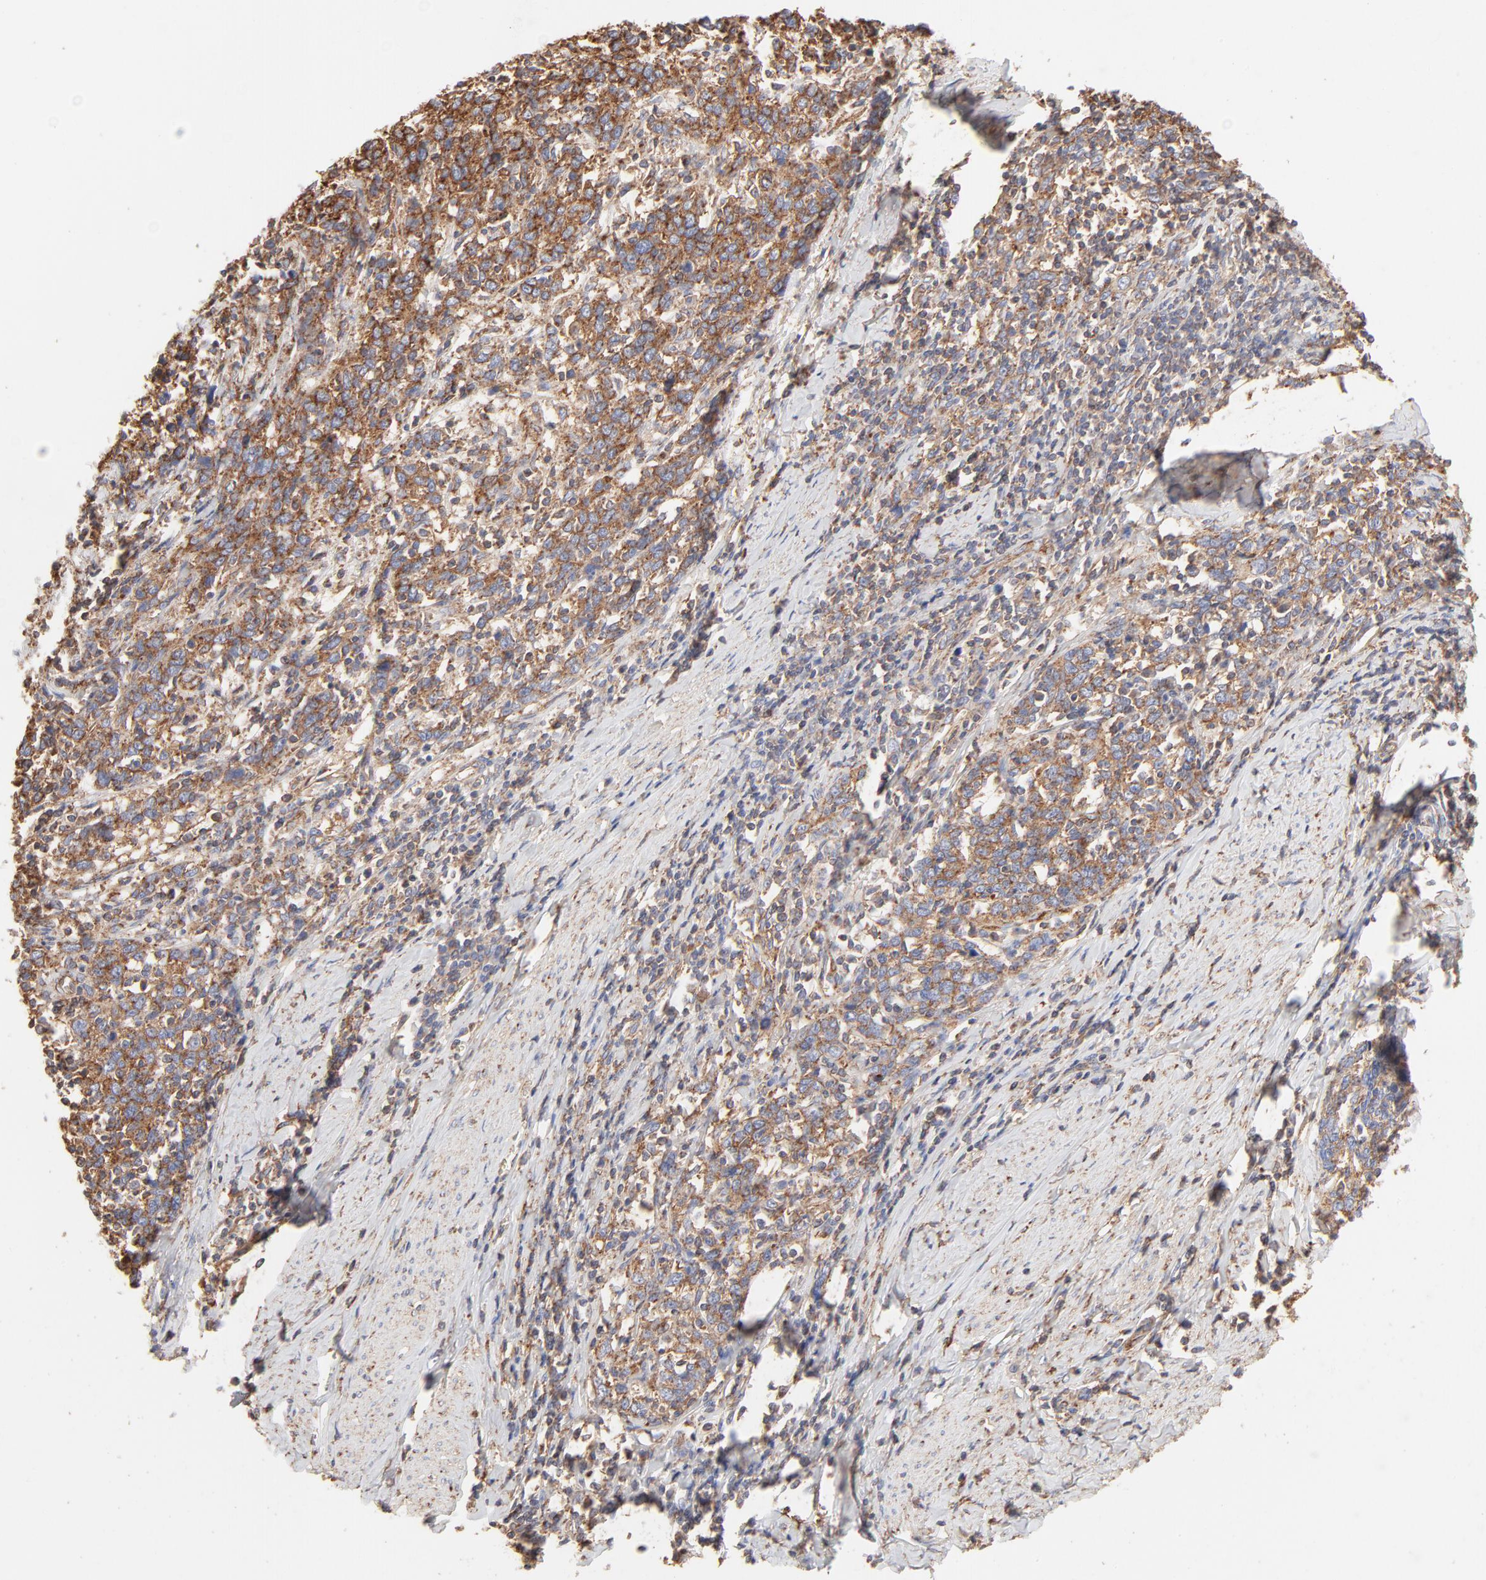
{"staining": {"intensity": "moderate", "quantity": ">75%", "location": "cytoplasmic/membranous"}, "tissue": "cervical cancer", "cell_type": "Tumor cells", "image_type": "cancer", "snomed": [{"axis": "morphology", "description": "Squamous cell carcinoma, NOS"}, {"axis": "topography", "description": "Cervix"}], "caption": "A brown stain highlights moderate cytoplasmic/membranous expression of a protein in human squamous cell carcinoma (cervical) tumor cells.", "gene": "CLTB", "patient": {"sex": "female", "age": 41}}